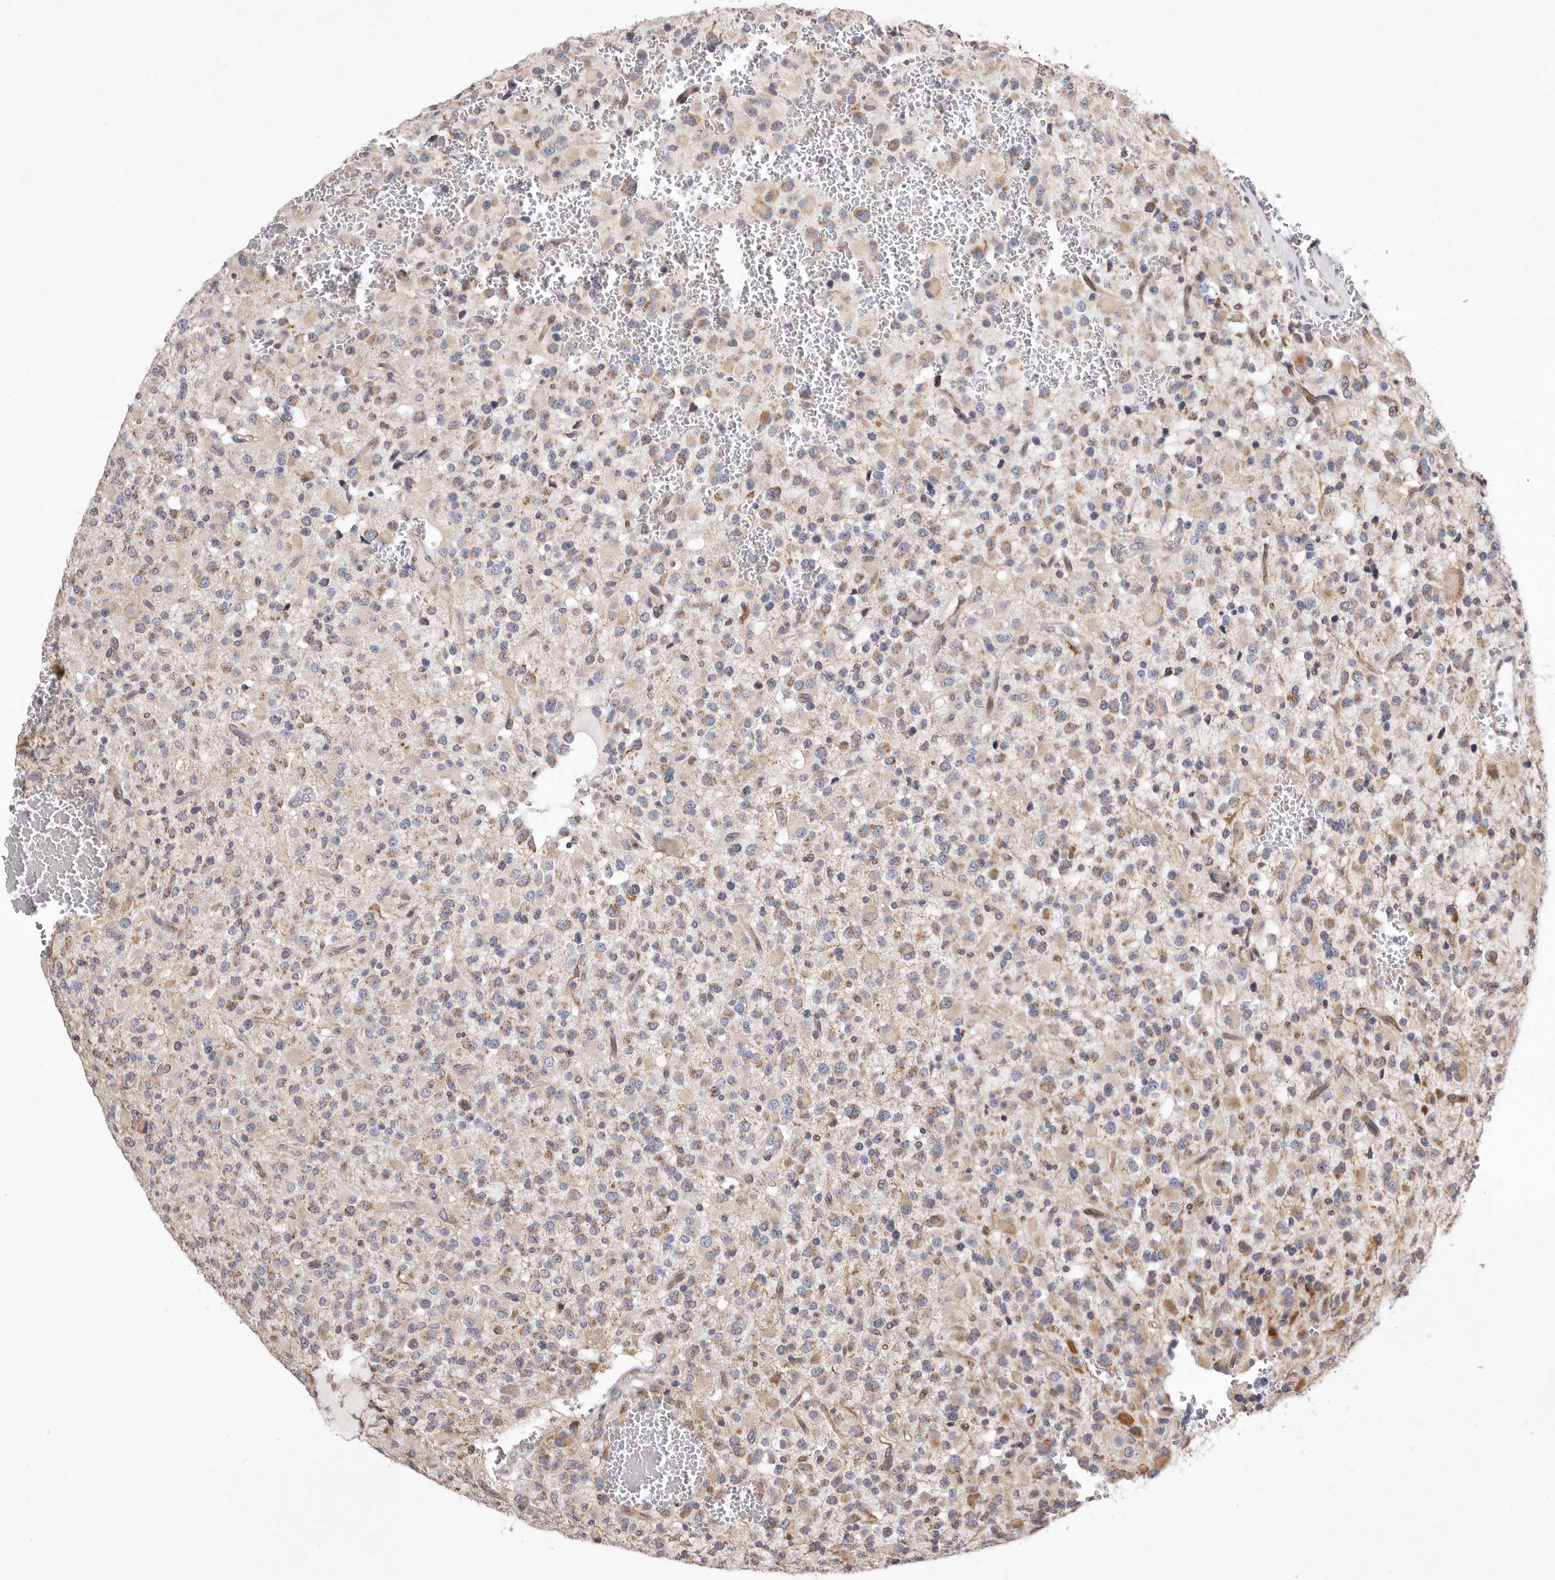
{"staining": {"intensity": "weak", "quantity": "25%-75%", "location": "cytoplasmic/membranous"}, "tissue": "glioma", "cell_type": "Tumor cells", "image_type": "cancer", "snomed": [{"axis": "morphology", "description": "Glioma, malignant, High grade"}, {"axis": "topography", "description": "Brain"}], "caption": "Immunohistochemical staining of human glioma displays low levels of weak cytoplasmic/membranous protein staining in about 25%-75% of tumor cells. The staining is performed using DAB brown chromogen to label protein expression. The nuclei are counter-stained blue using hematoxylin.", "gene": "TIMM17B", "patient": {"sex": "male", "age": 34}}